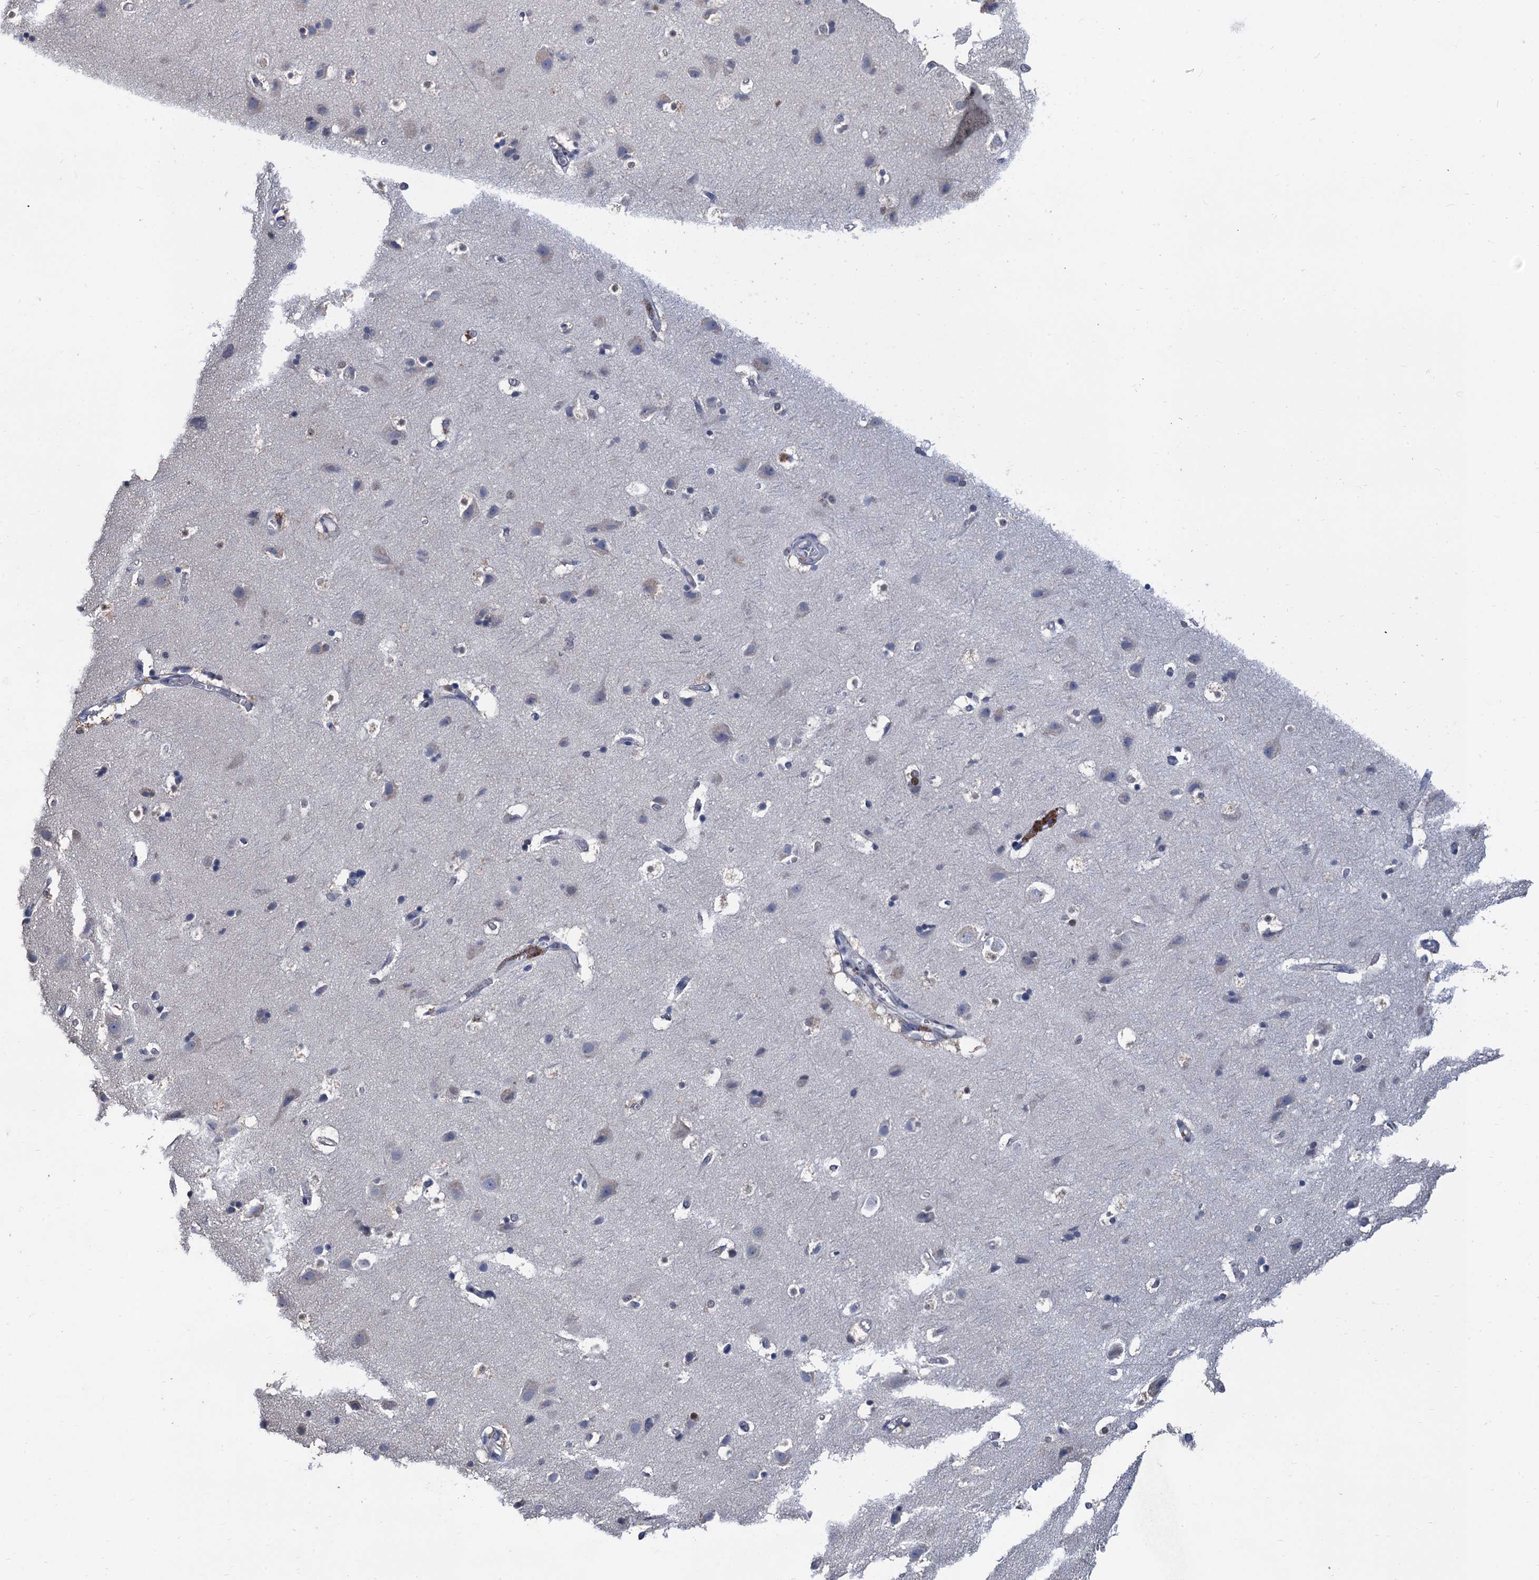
{"staining": {"intensity": "negative", "quantity": "none", "location": "none"}, "tissue": "cerebral cortex", "cell_type": "Endothelial cells", "image_type": "normal", "snomed": [{"axis": "morphology", "description": "Normal tissue, NOS"}, {"axis": "topography", "description": "Cerebral cortex"}], "caption": "The photomicrograph reveals no staining of endothelial cells in unremarkable cerebral cortex.", "gene": "TSEN34", "patient": {"sex": "male", "age": 54}}